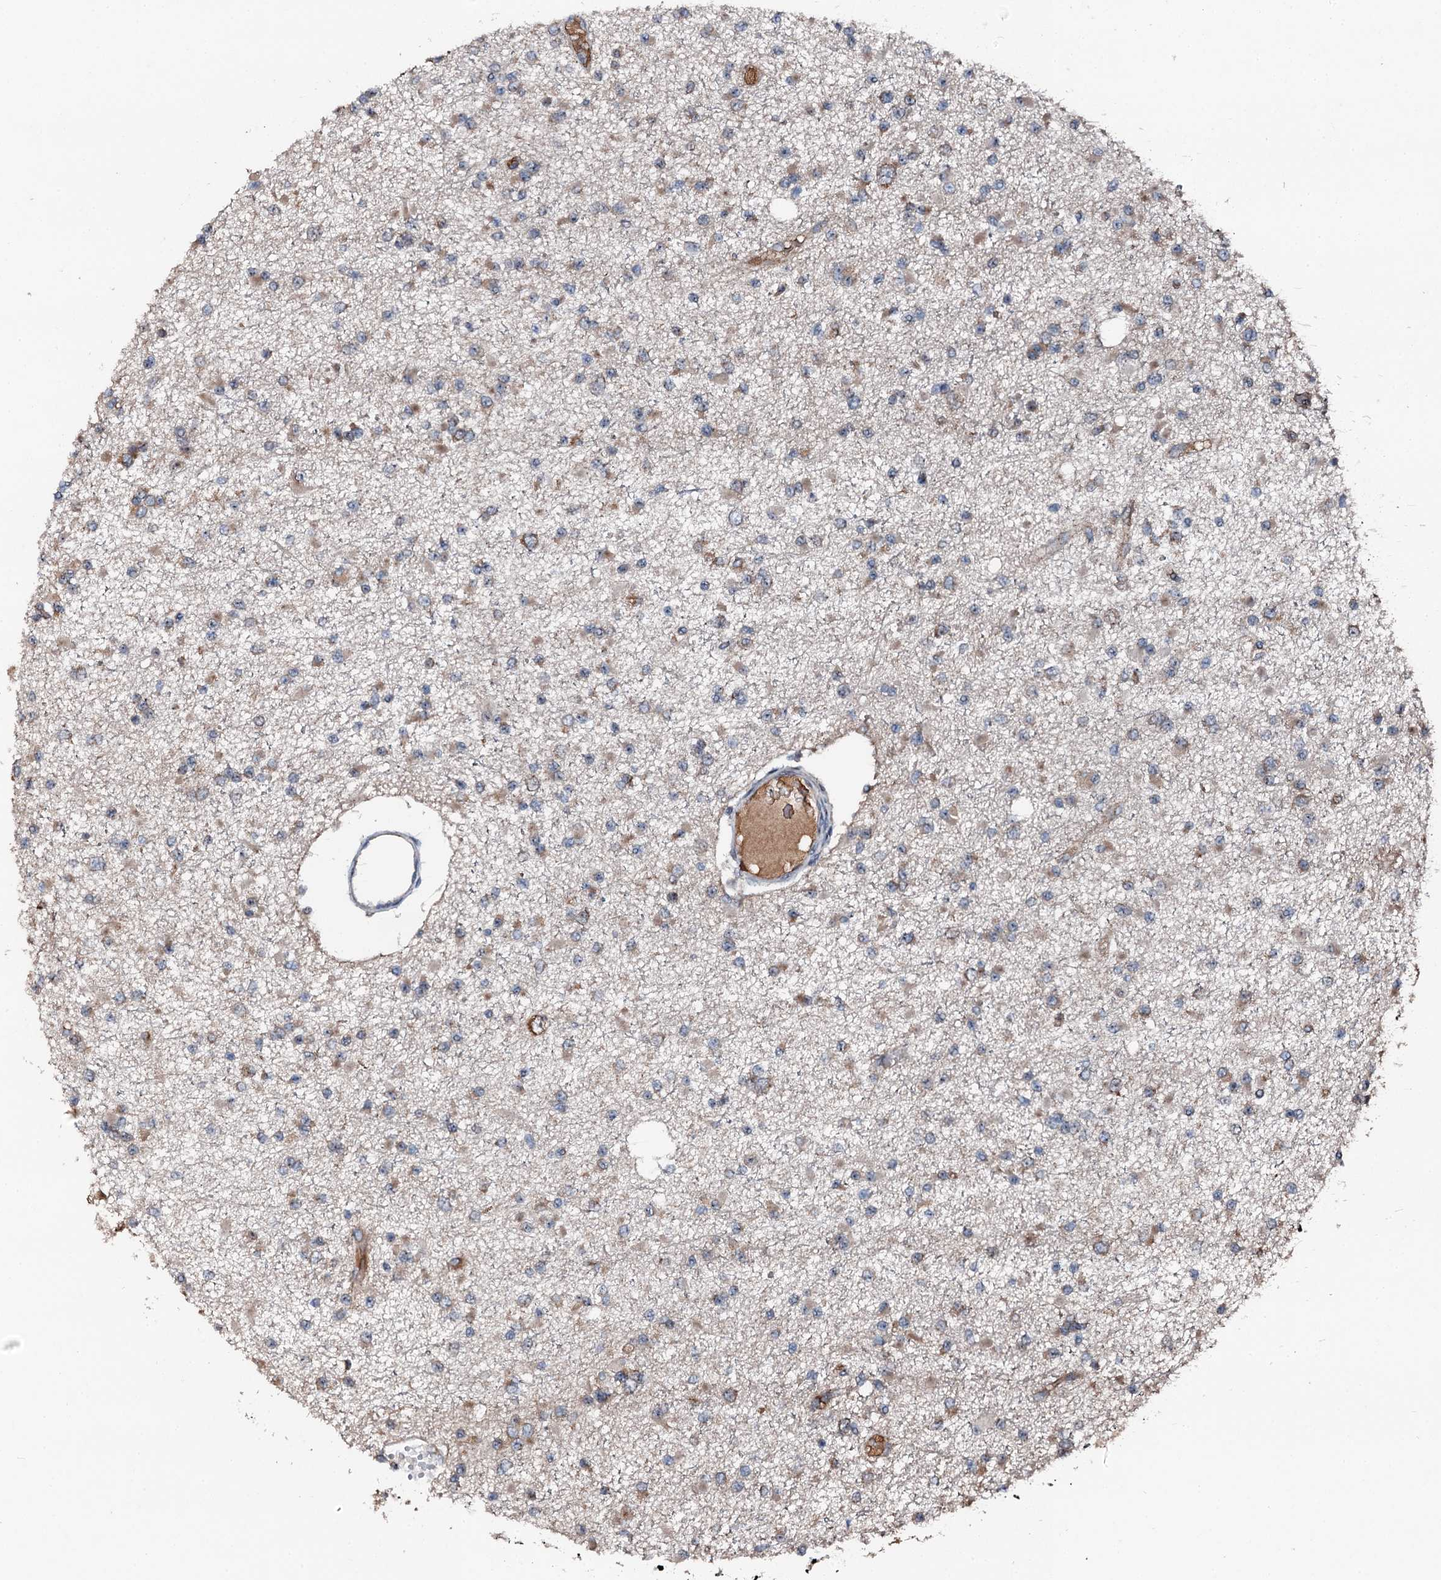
{"staining": {"intensity": "negative", "quantity": "none", "location": "none"}, "tissue": "glioma", "cell_type": "Tumor cells", "image_type": "cancer", "snomed": [{"axis": "morphology", "description": "Glioma, malignant, Low grade"}, {"axis": "topography", "description": "Brain"}], "caption": "Tumor cells are negative for protein expression in human glioma.", "gene": "FLYWCH1", "patient": {"sex": "female", "age": 22}}